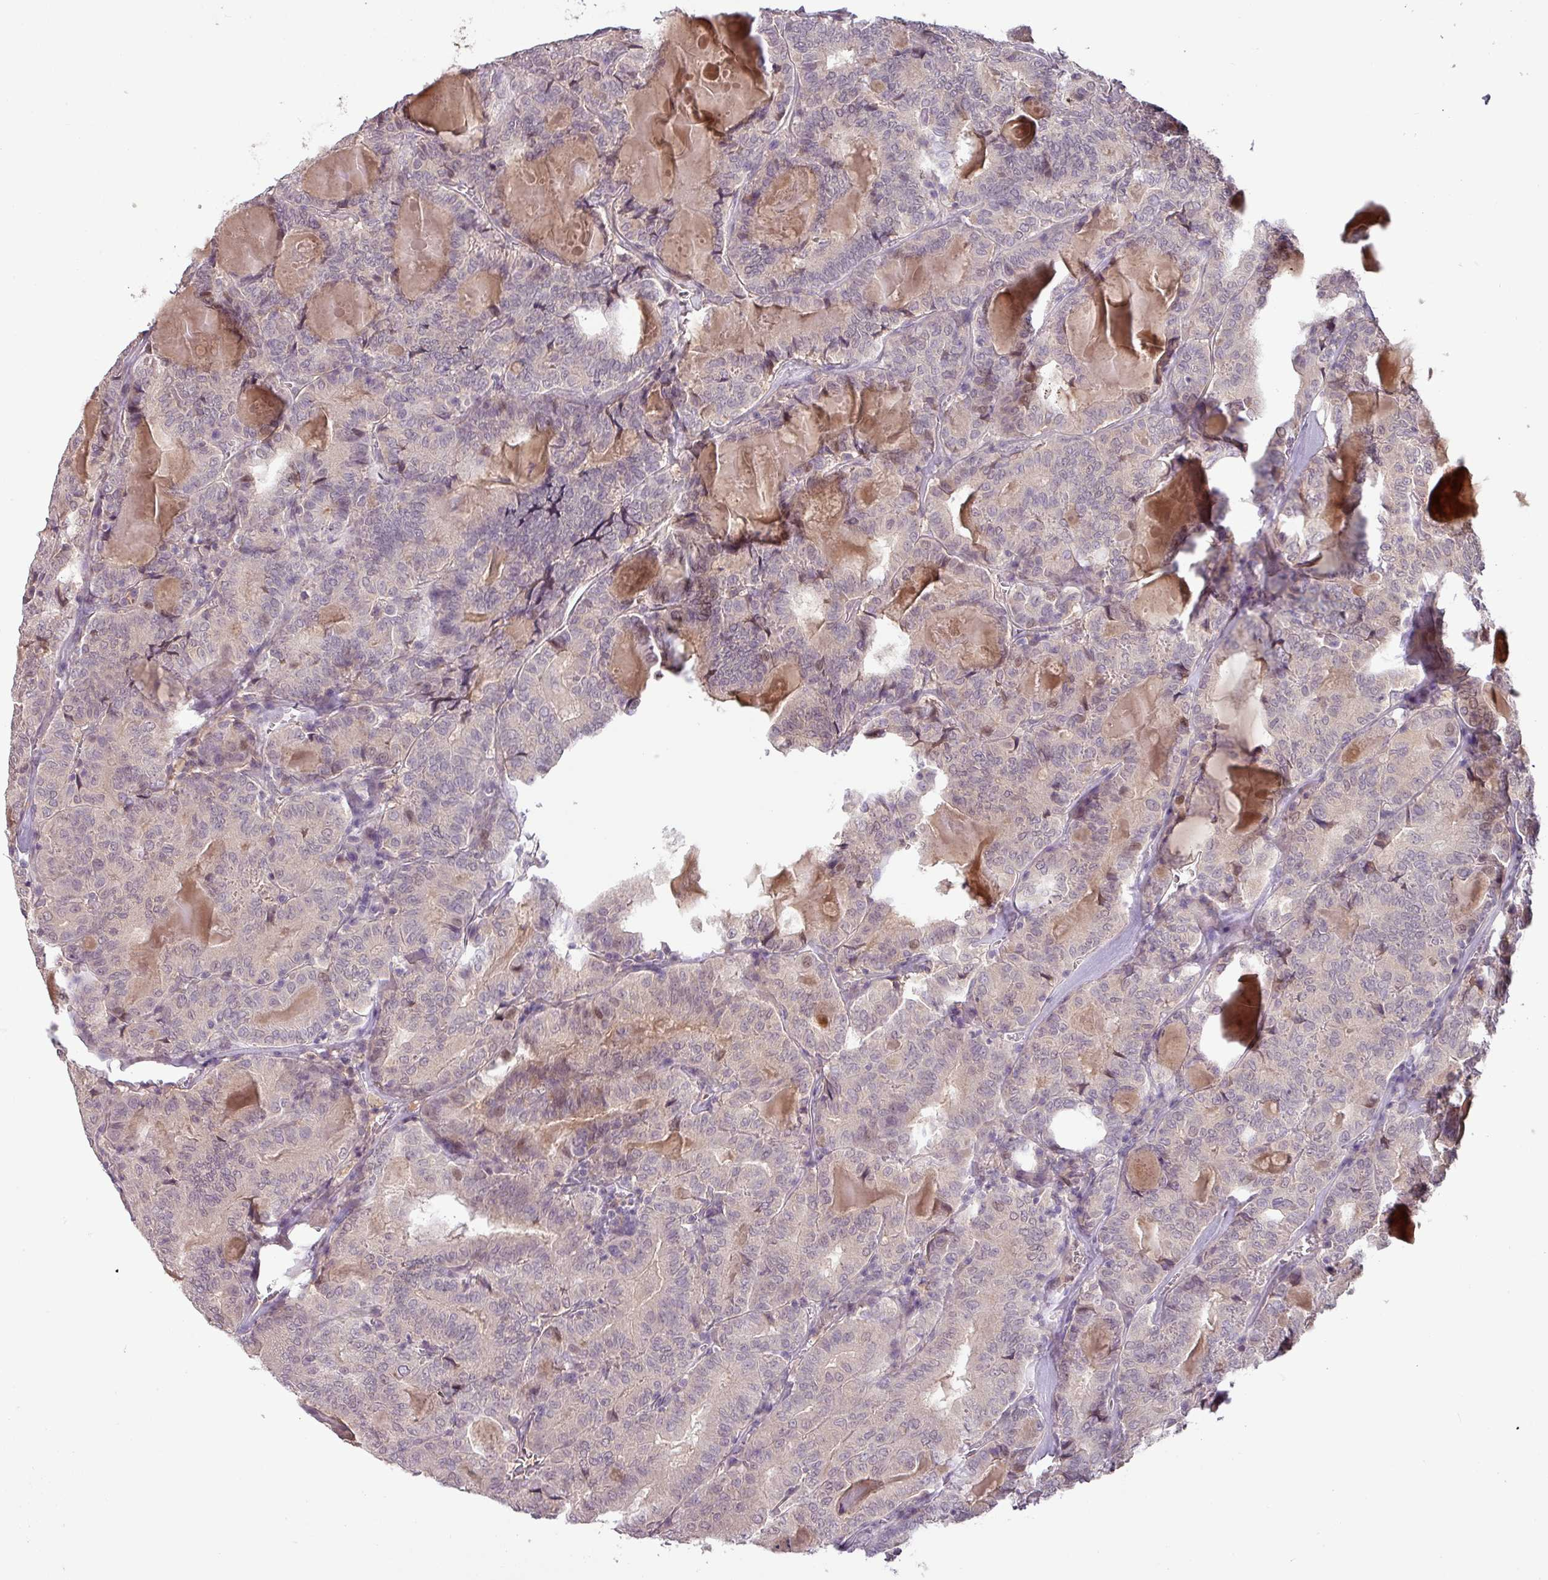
{"staining": {"intensity": "negative", "quantity": "none", "location": "none"}, "tissue": "thyroid cancer", "cell_type": "Tumor cells", "image_type": "cancer", "snomed": [{"axis": "morphology", "description": "Papillary adenocarcinoma, NOS"}, {"axis": "topography", "description": "Thyroid gland"}], "caption": "Protein analysis of thyroid cancer reveals no significant expression in tumor cells.", "gene": "SLC5A10", "patient": {"sex": "female", "age": 72}}